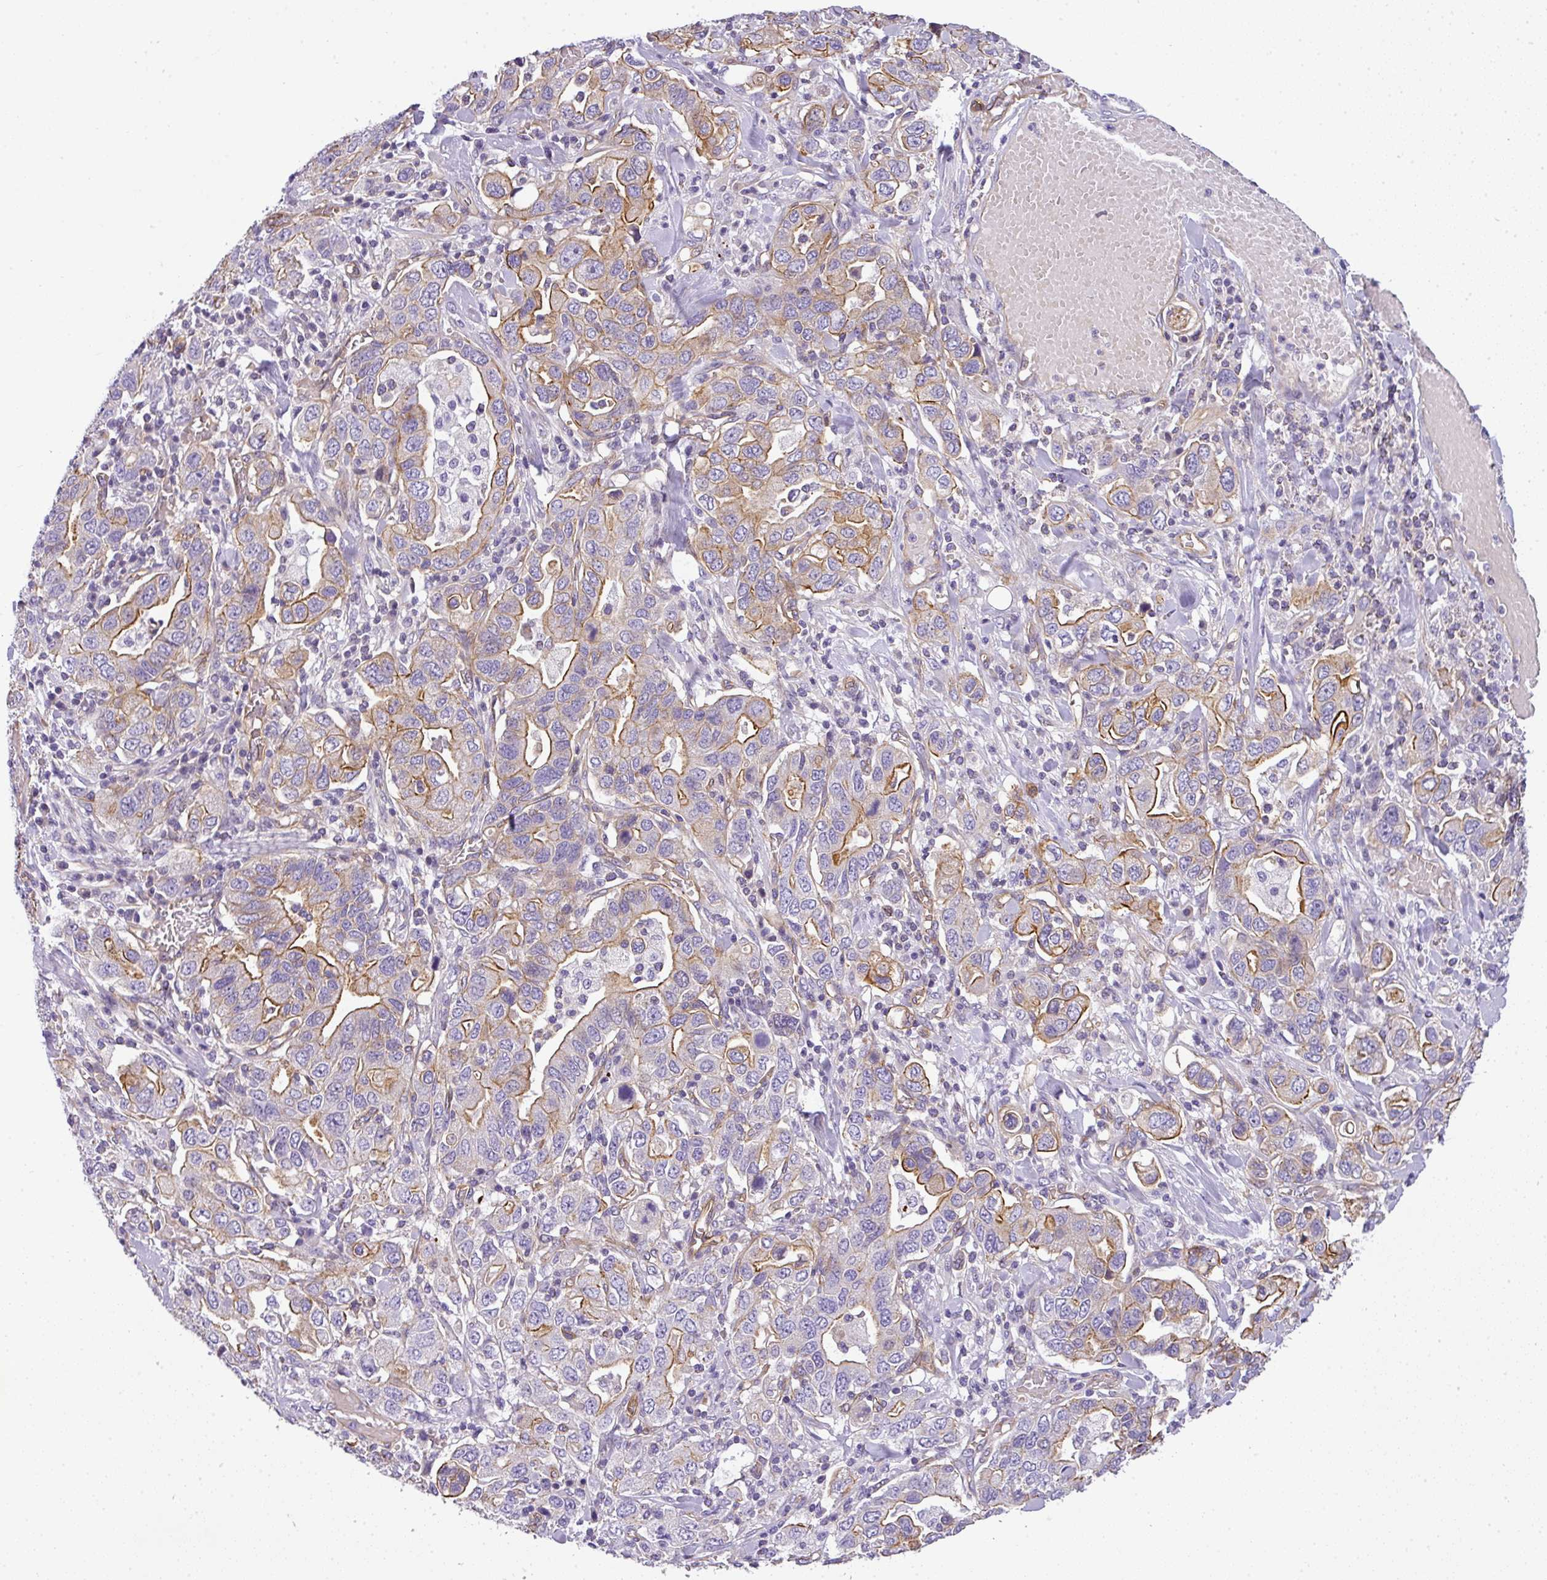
{"staining": {"intensity": "moderate", "quantity": "<25%", "location": "cytoplasmic/membranous"}, "tissue": "stomach cancer", "cell_type": "Tumor cells", "image_type": "cancer", "snomed": [{"axis": "morphology", "description": "Adenocarcinoma, NOS"}, {"axis": "topography", "description": "Stomach, upper"}, {"axis": "topography", "description": "Stomach"}], "caption": "Stomach cancer stained with DAB IHC reveals low levels of moderate cytoplasmic/membranous expression in about <25% of tumor cells.", "gene": "OR11H4", "patient": {"sex": "male", "age": 62}}